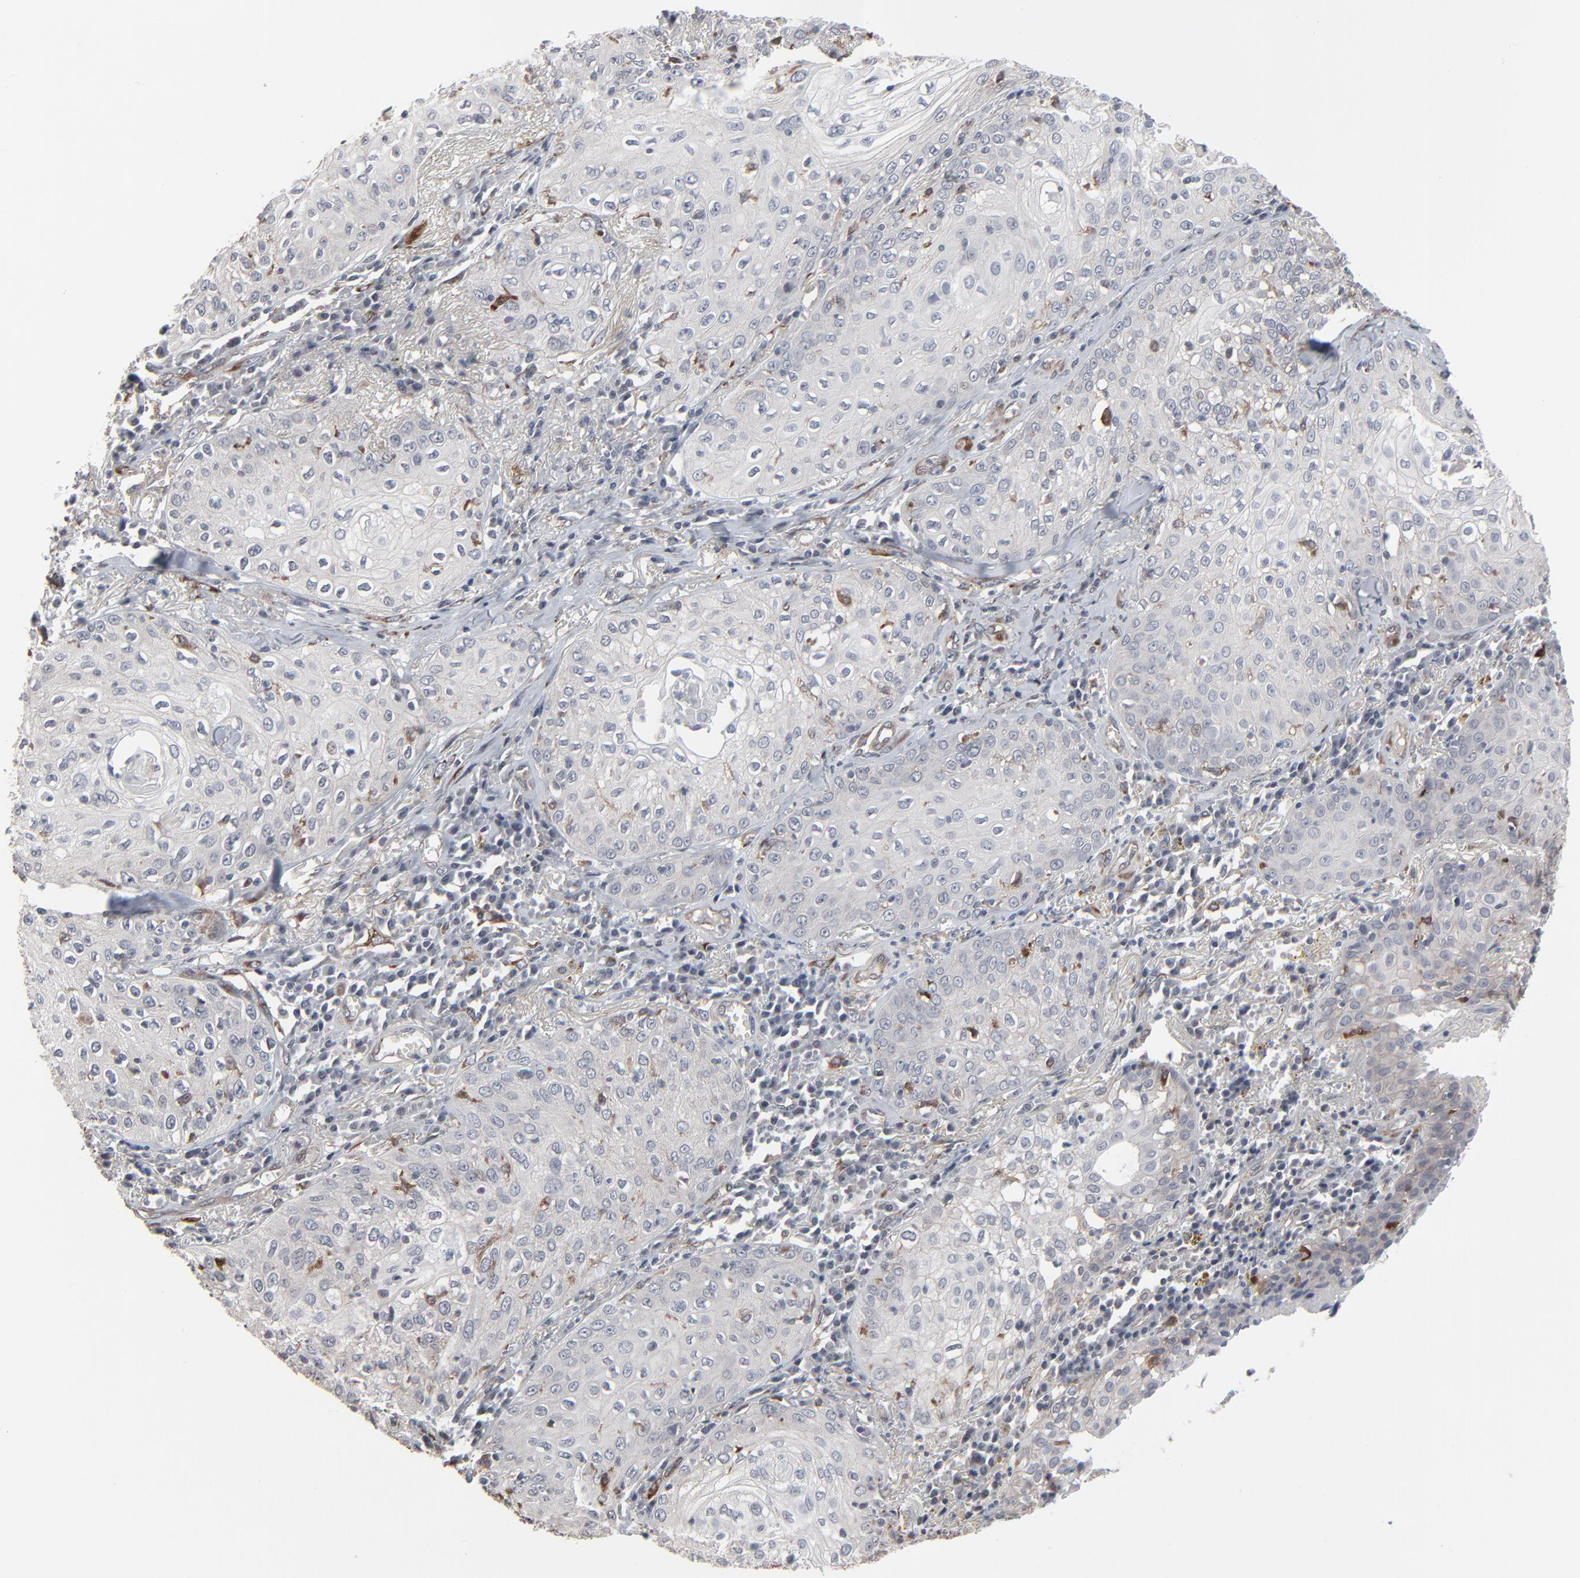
{"staining": {"intensity": "moderate", "quantity": "<25%", "location": "cytoplasmic/membranous"}, "tissue": "skin cancer", "cell_type": "Tumor cells", "image_type": "cancer", "snomed": [{"axis": "morphology", "description": "Squamous cell carcinoma, NOS"}, {"axis": "topography", "description": "Skin"}], "caption": "Immunohistochemical staining of skin cancer reveals low levels of moderate cytoplasmic/membranous protein staining in approximately <25% of tumor cells.", "gene": "CTNND1", "patient": {"sex": "male", "age": 65}}